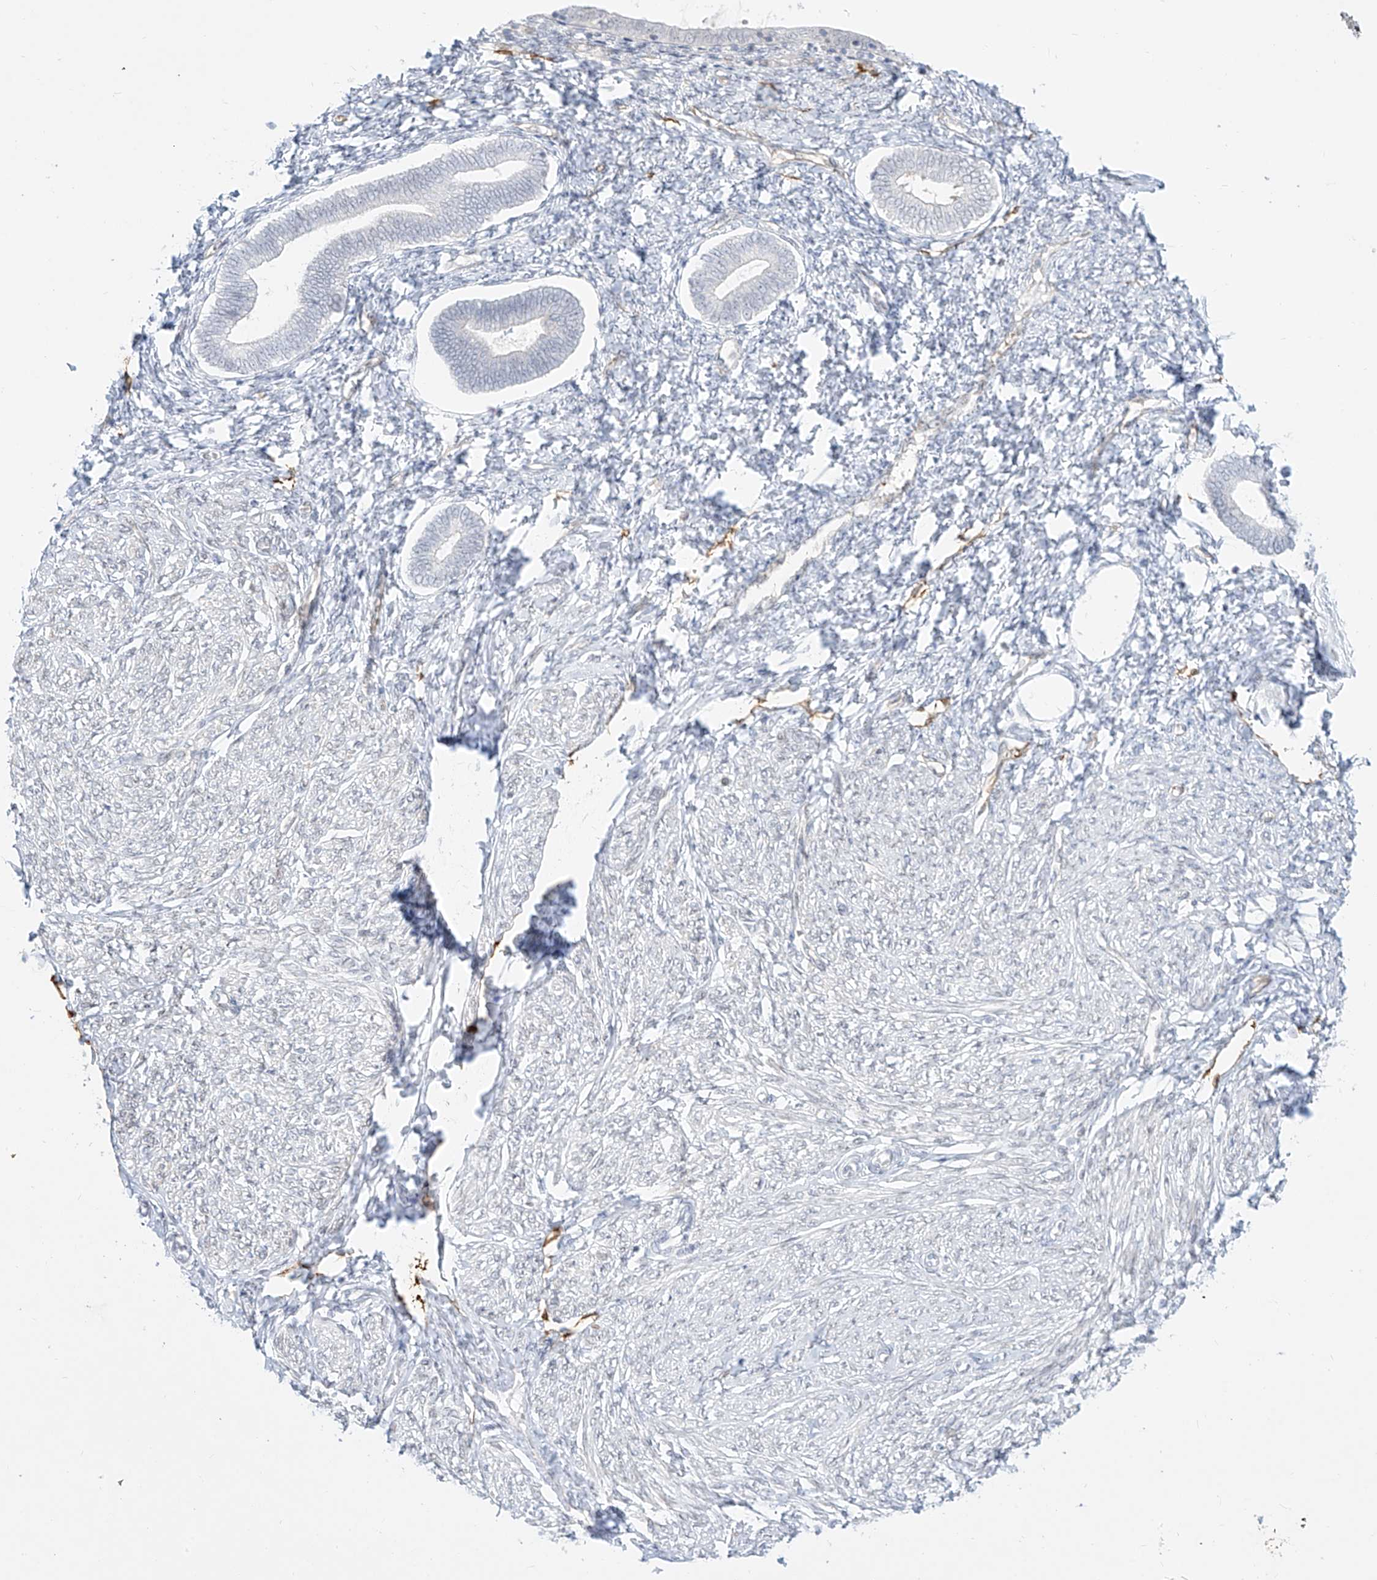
{"staining": {"intensity": "negative", "quantity": "none", "location": "none"}, "tissue": "endometrium", "cell_type": "Cells in endometrial stroma", "image_type": "normal", "snomed": [{"axis": "morphology", "description": "Normal tissue, NOS"}, {"axis": "topography", "description": "Endometrium"}], "caption": "DAB immunohistochemical staining of normal human endometrium shows no significant positivity in cells in endometrial stroma. (DAB immunohistochemistry, high magnification).", "gene": "NHSL1", "patient": {"sex": "female", "age": 72}}